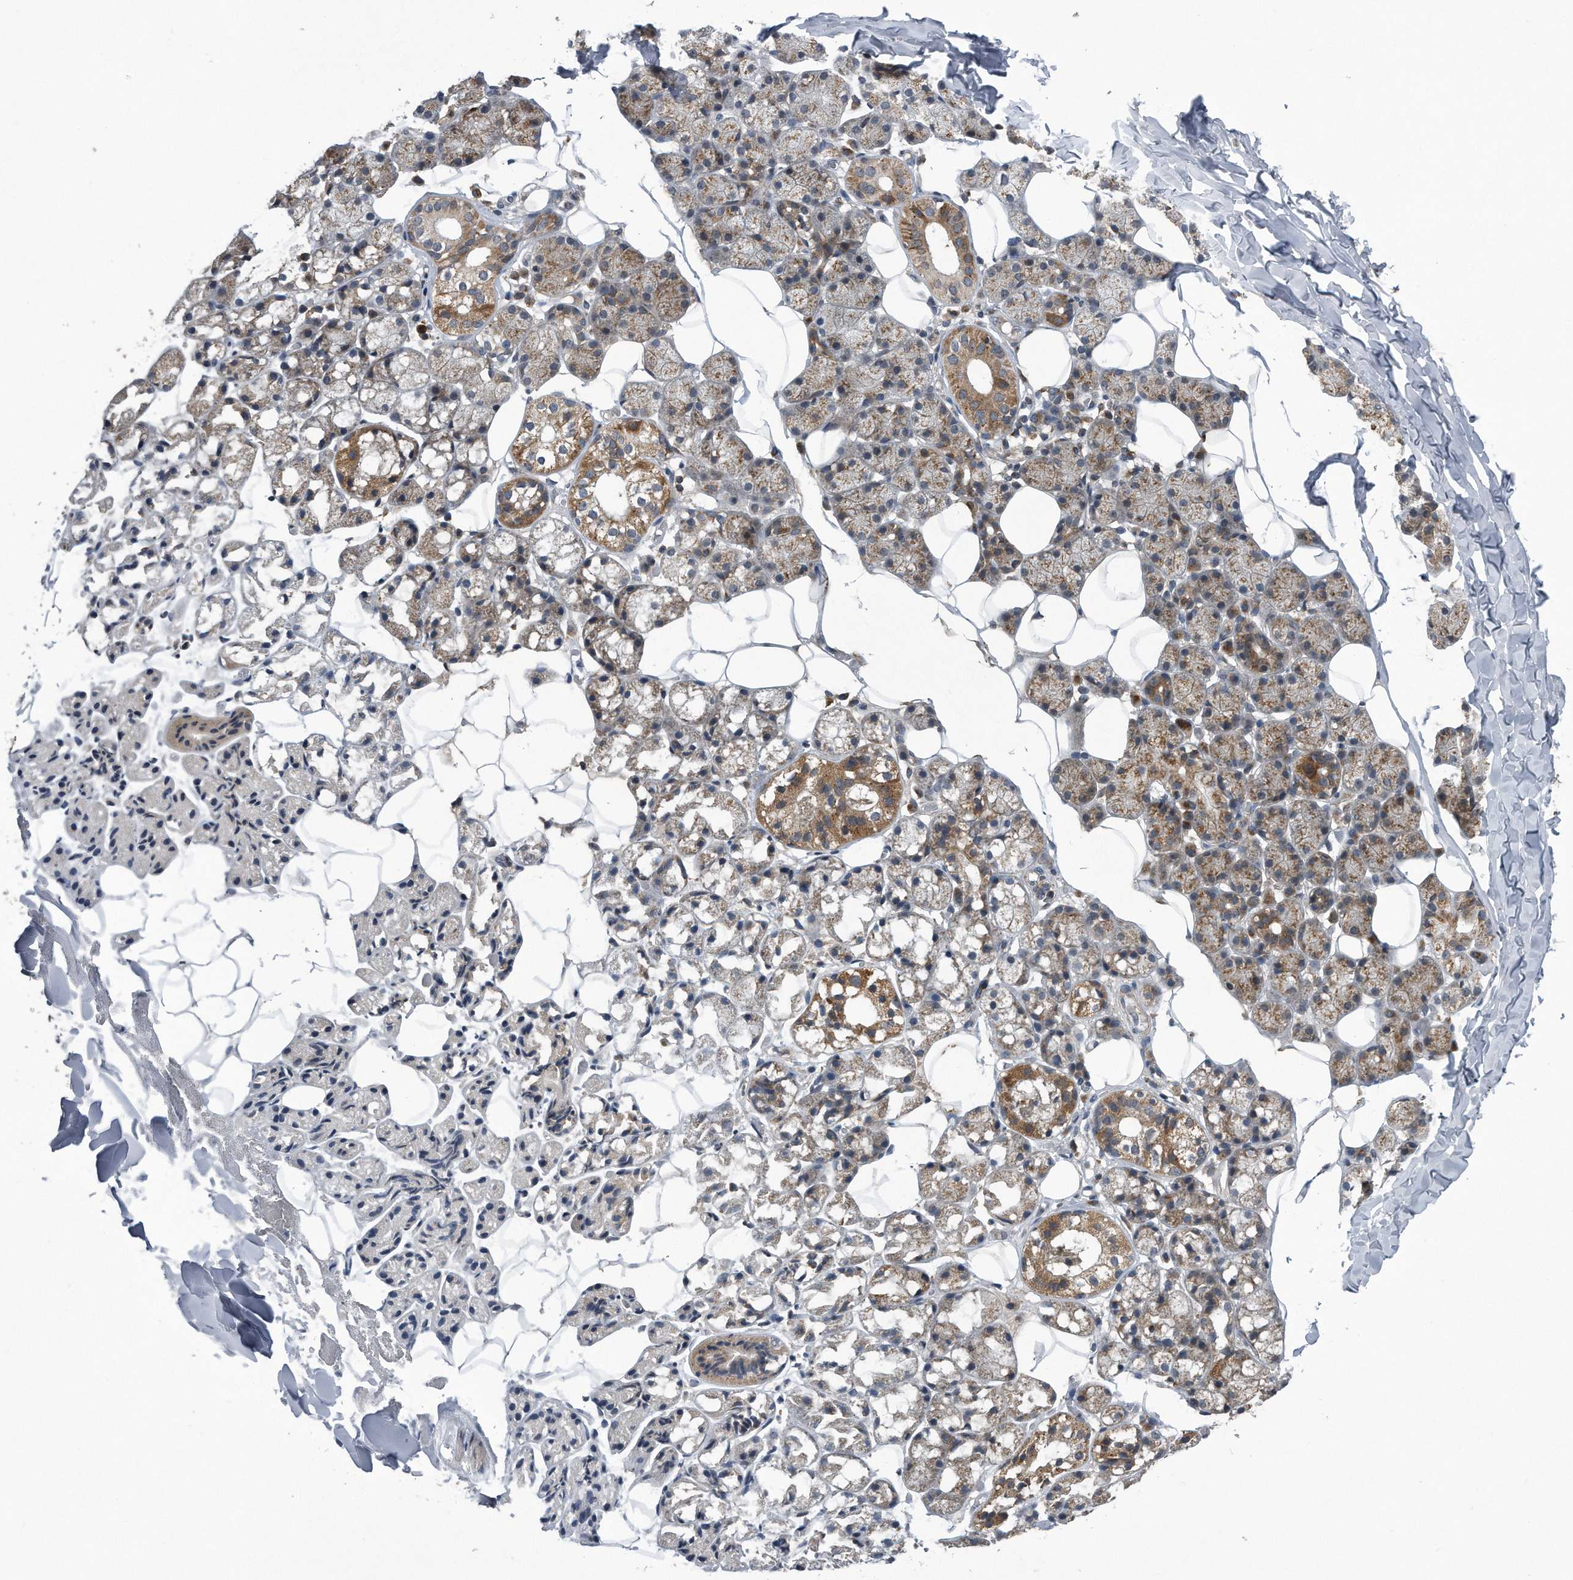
{"staining": {"intensity": "moderate", "quantity": ">75%", "location": "cytoplasmic/membranous"}, "tissue": "salivary gland", "cell_type": "Glandular cells", "image_type": "normal", "snomed": [{"axis": "morphology", "description": "Normal tissue, NOS"}, {"axis": "topography", "description": "Salivary gland"}], "caption": "A medium amount of moderate cytoplasmic/membranous staining is appreciated in approximately >75% of glandular cells in normal salivary gland. (DAB (3,3'-diaminobenzidine) IHC with brightfield microscopy, high magnification).", "gene": "LYRM4", "patient": {"sex": "female", "age": 33}}